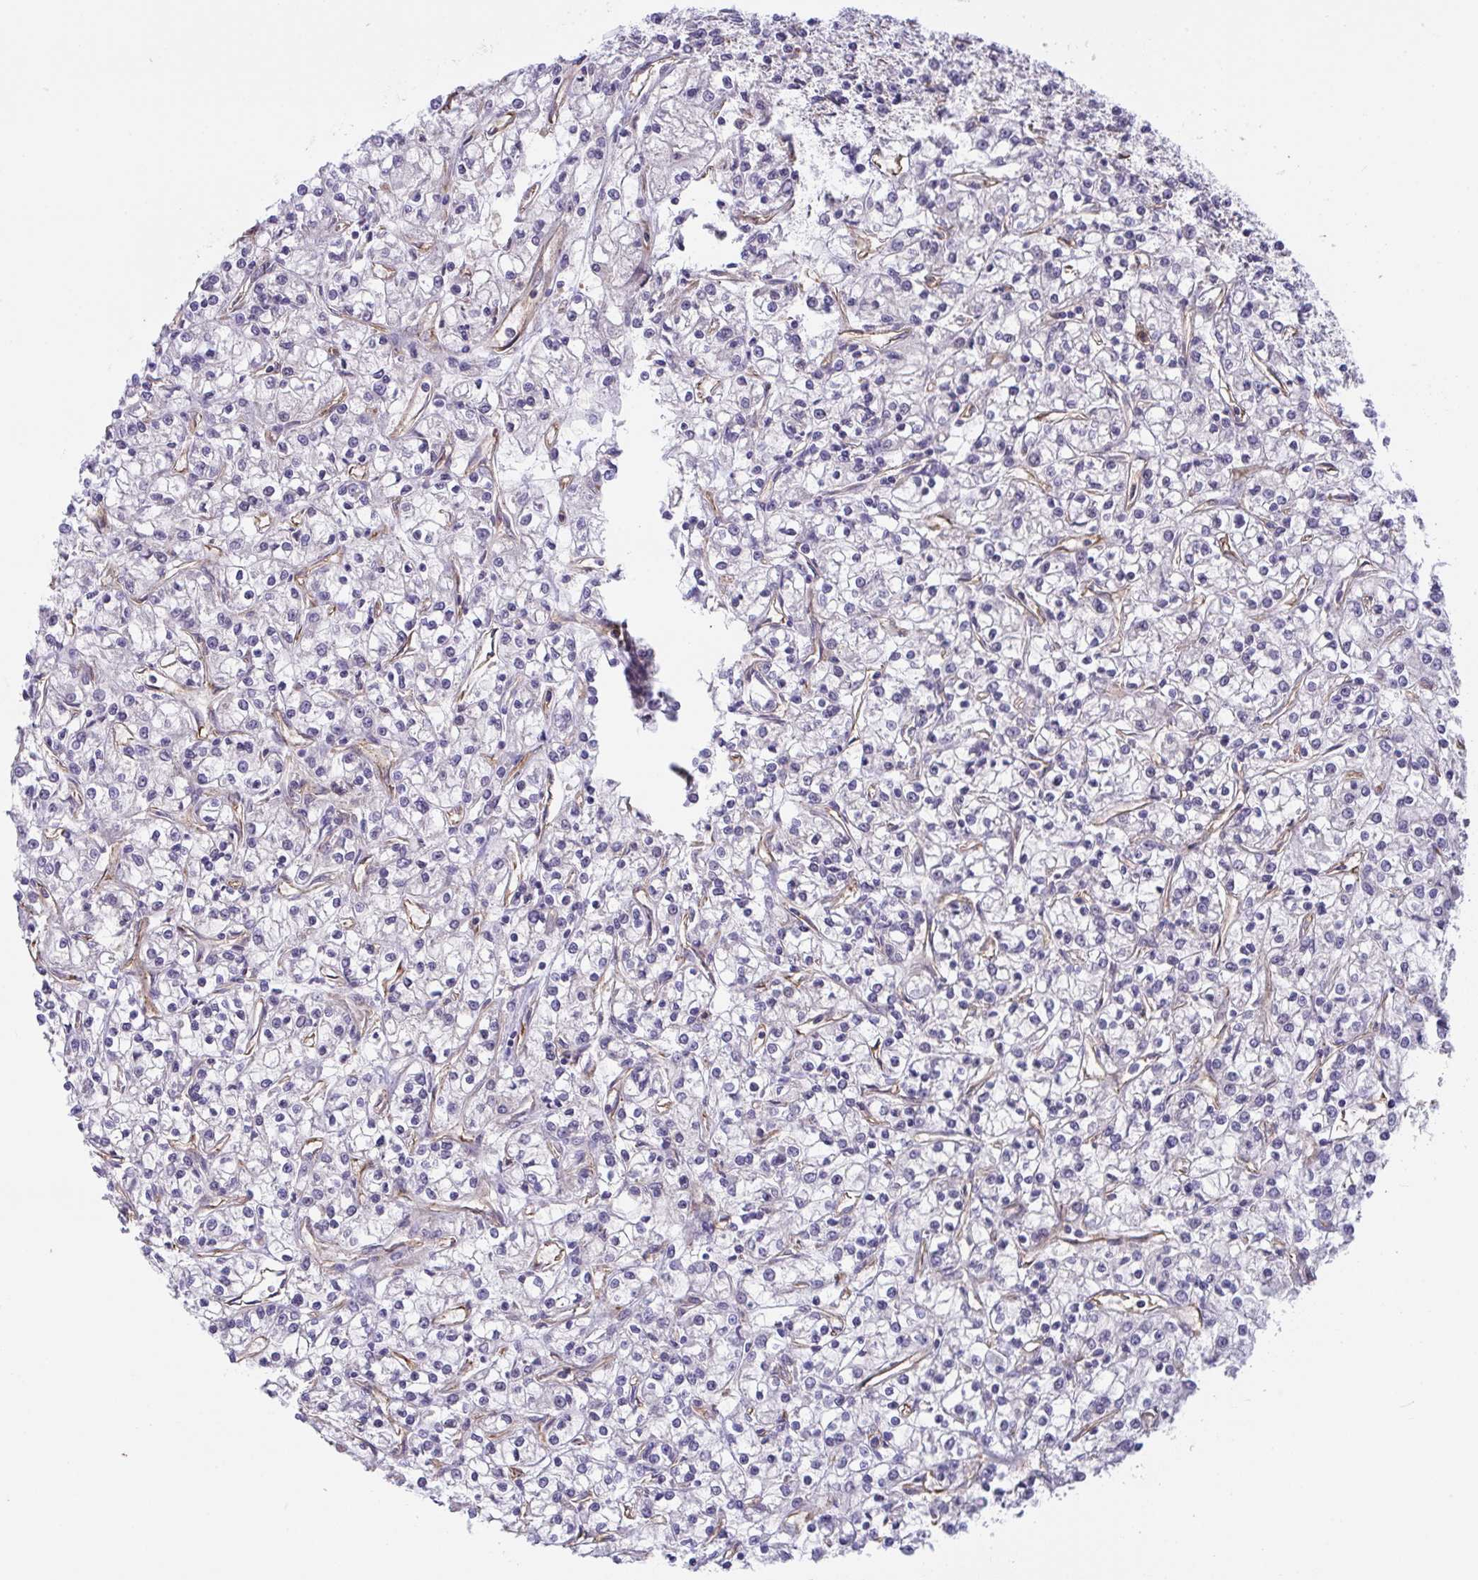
{"staining": {"intensity": "negative", "quantity": "none", "location": "none"}, "tissue": "renal cancer", "cell_type": "Tumor cells", "image_type": "cancer", "snomed": [{"axis": "morphology", "description": "Adenocarcinoma, NOS"}, {"axis": "topography", "description": "Kidney"}], "caption": "IHC micrograph of neoplastic tissue: renal cancer stained with DAB (3,3'-diaminobenzidine) shows no significant protein positivity in tumor cells.", "gene": "RHOXF1", "patient": {"sex": "female", "age": 59}}